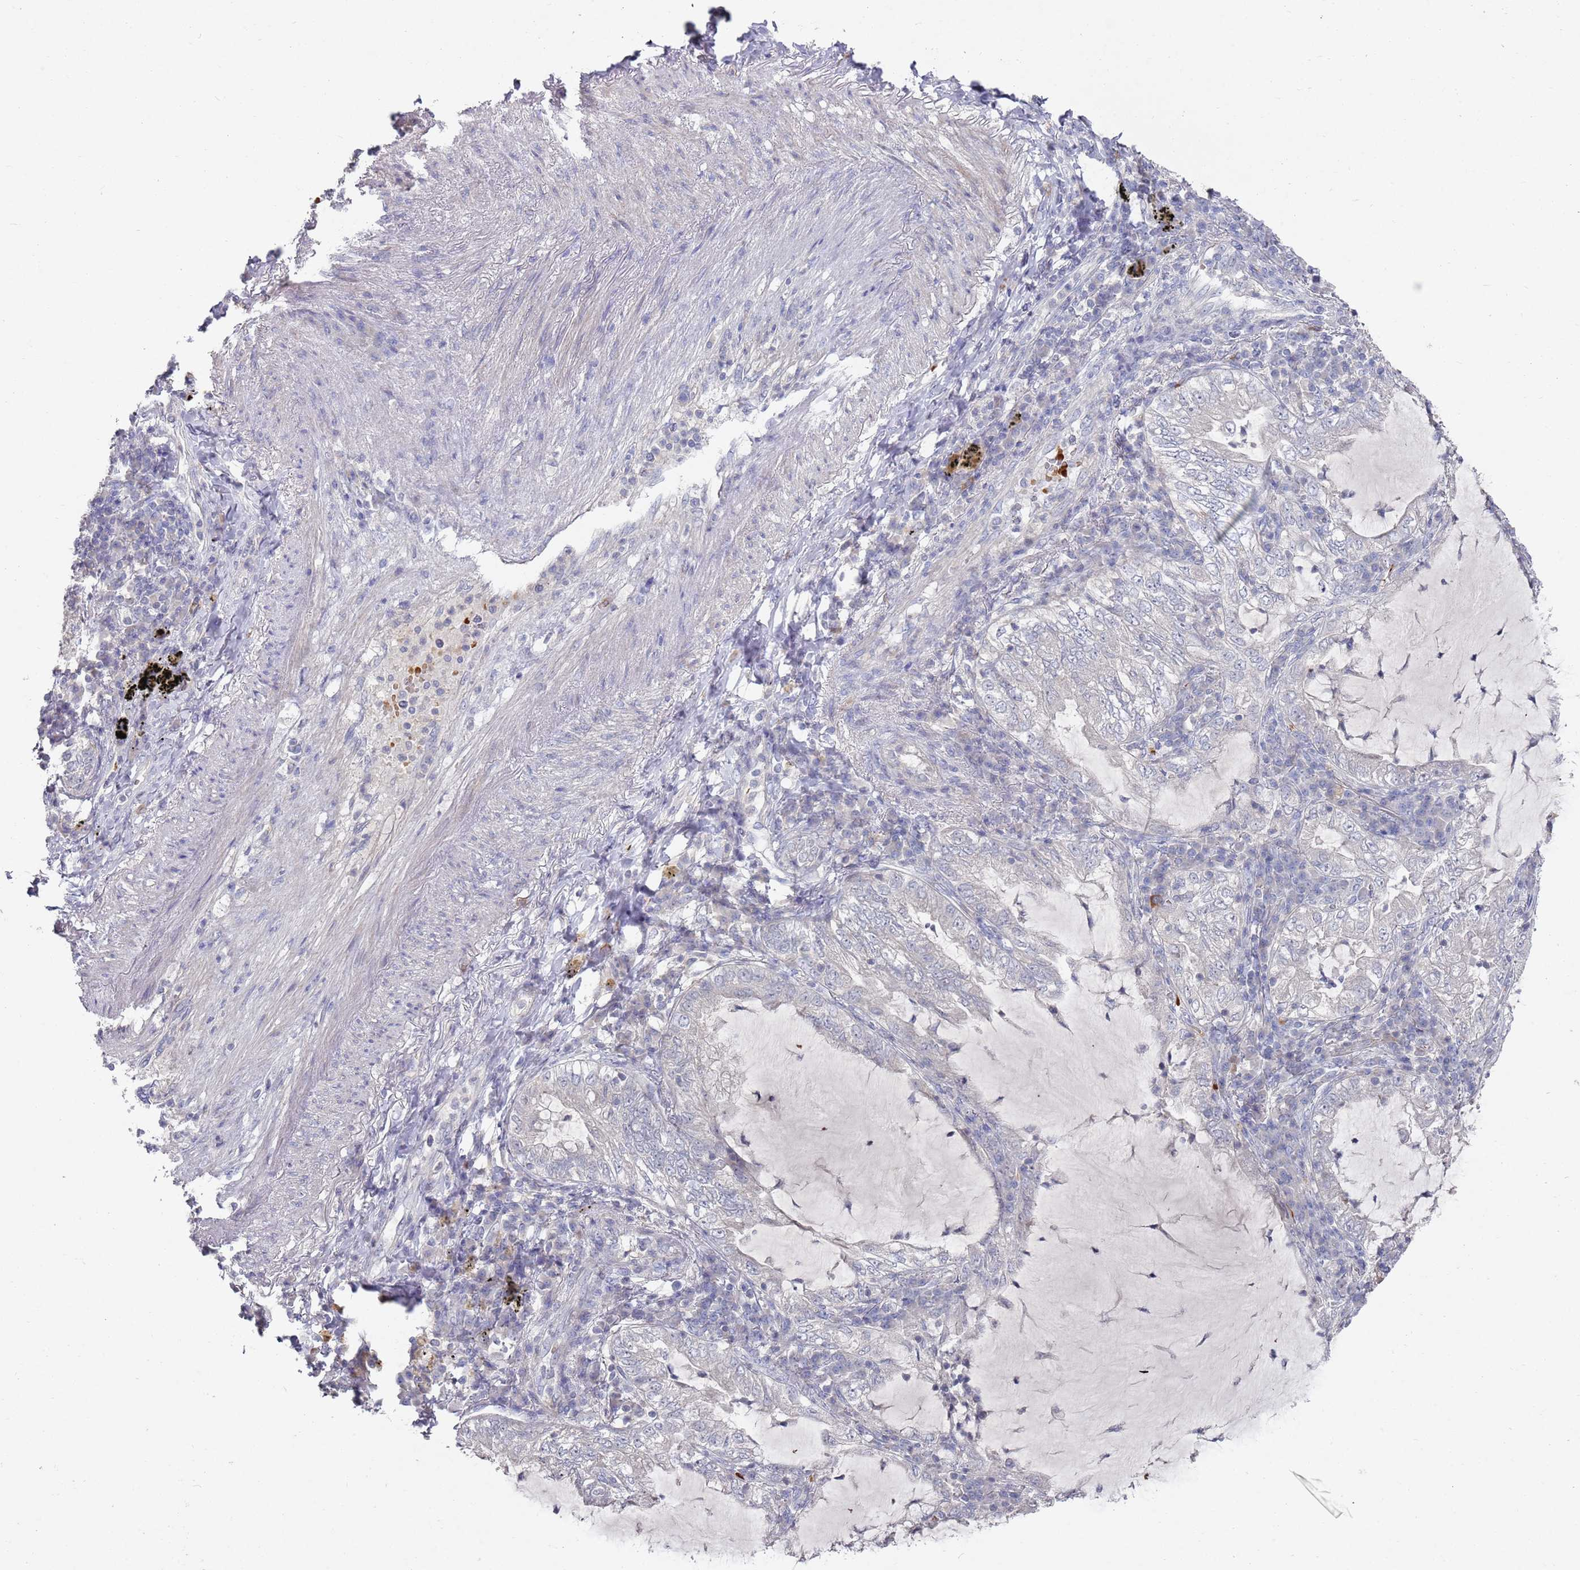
{"staining": {"intensity": "negative", "quantity": "none", "location": "none"}, "tissue": "lung cancer", "cell_type": "Tumor cells", "image_type": "cancer", "snomed": [{"axis": "morphology", "description": "Adenocarcinoma, NOS"}, {"axis": "topography", "description": "Lung"}], "caption": "DAB immunohistochemical staining of adenocarcinoma (lung) displays no significant expression in tumor cells.", "gene": "LACC1", "patient": {"sex": "female", "age": 73}}